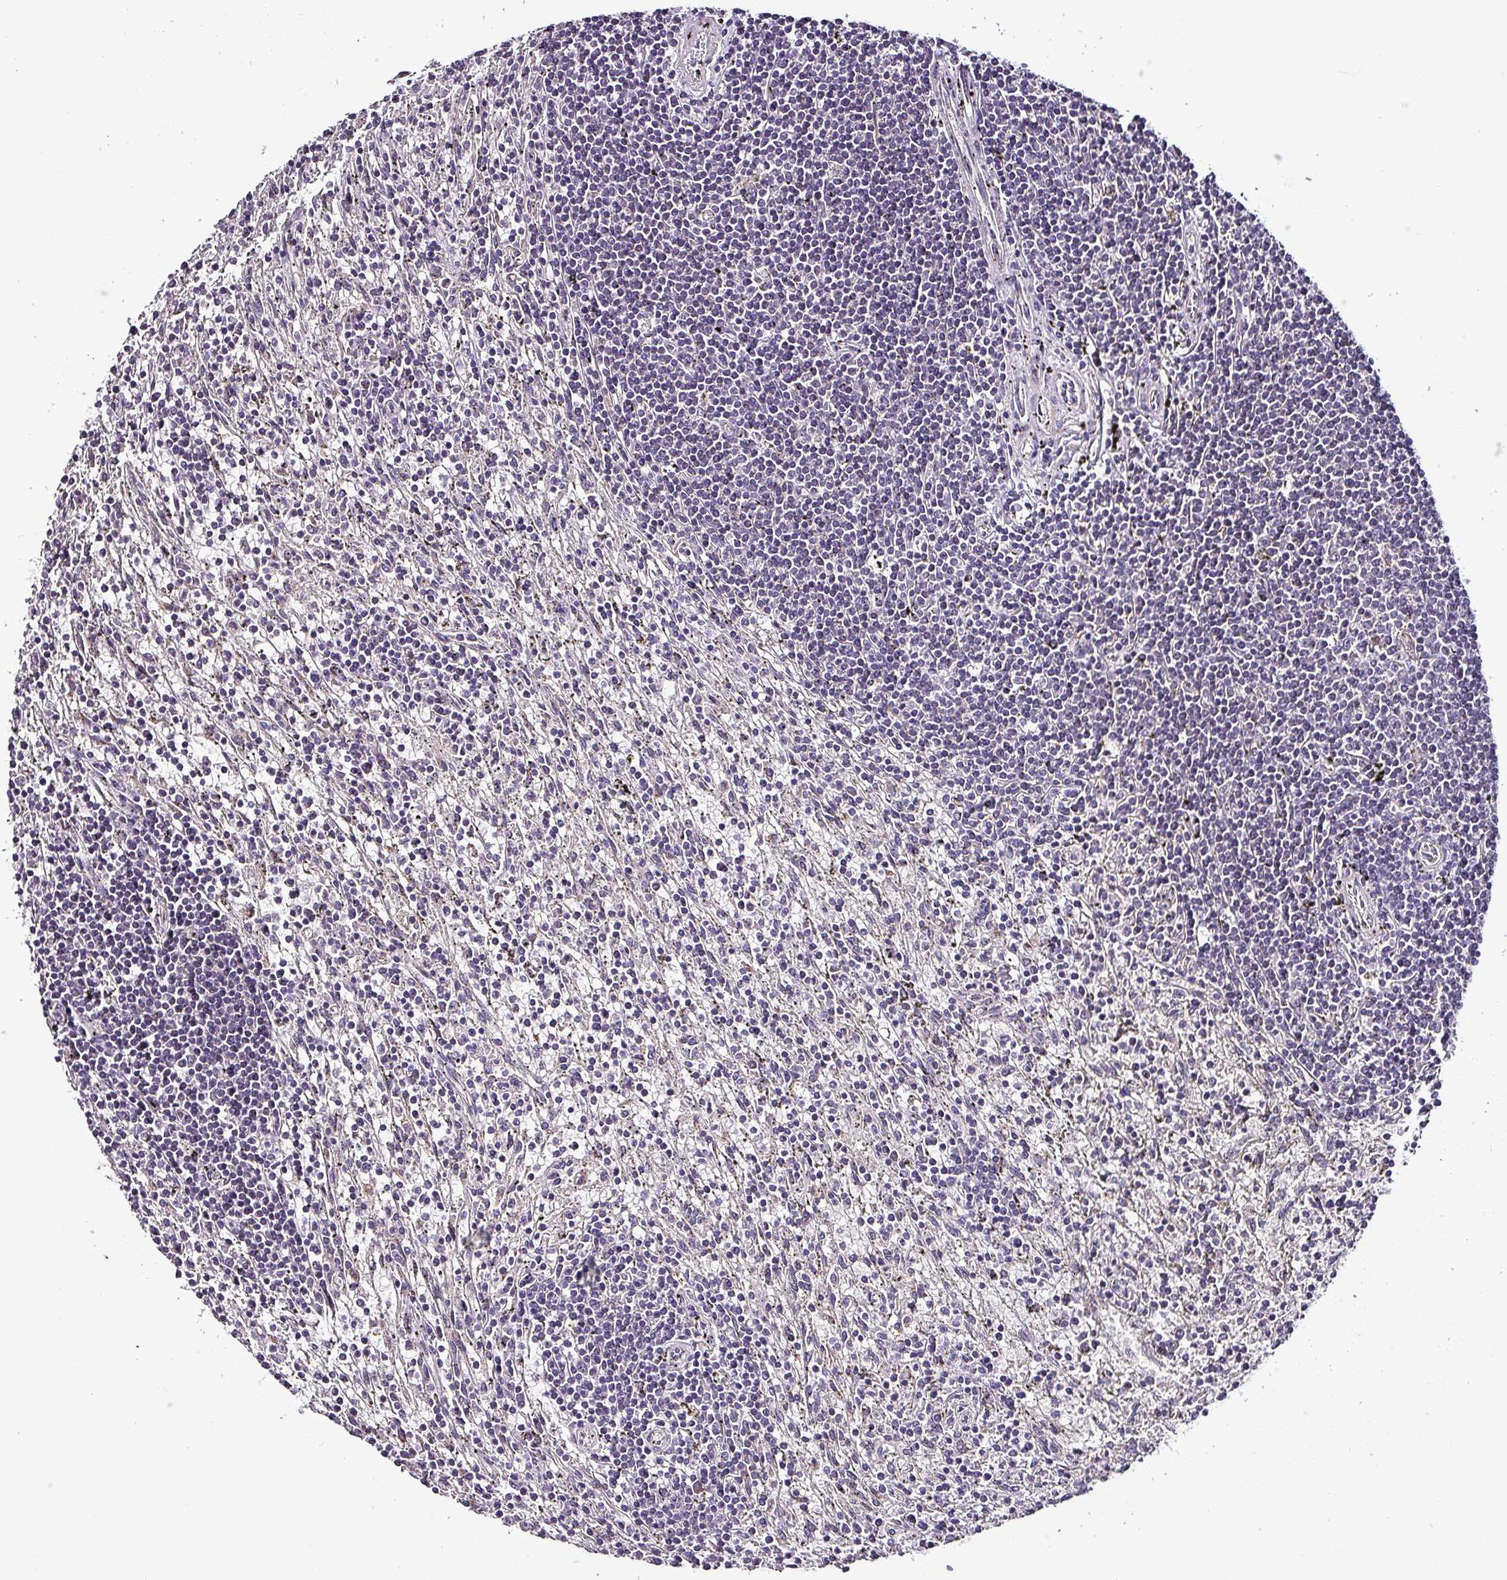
{"staining": {"intensity": "negative", "quantity": "none", "location": "none"}, "tissue": "lymphoma", "cell_type": "Tumor cells", "image_type": "cancer", "snomed": [{"axis": "morphology", "description": "Malignant lymphoma, non-Hodgkin's type, Low grade"}, {"axis": "topography", "description": "Spleen"}], "caption": "Image shows no significant protein staining in tumor cells of malignant lymphoma, non-Hodgkin's type (low-grade). (Brightfield microscopy of DAB immunohistochemistry (IHC) at high magnification).", "gene": "GRAPL", "patient": {"sex": "male", "age": 76}}